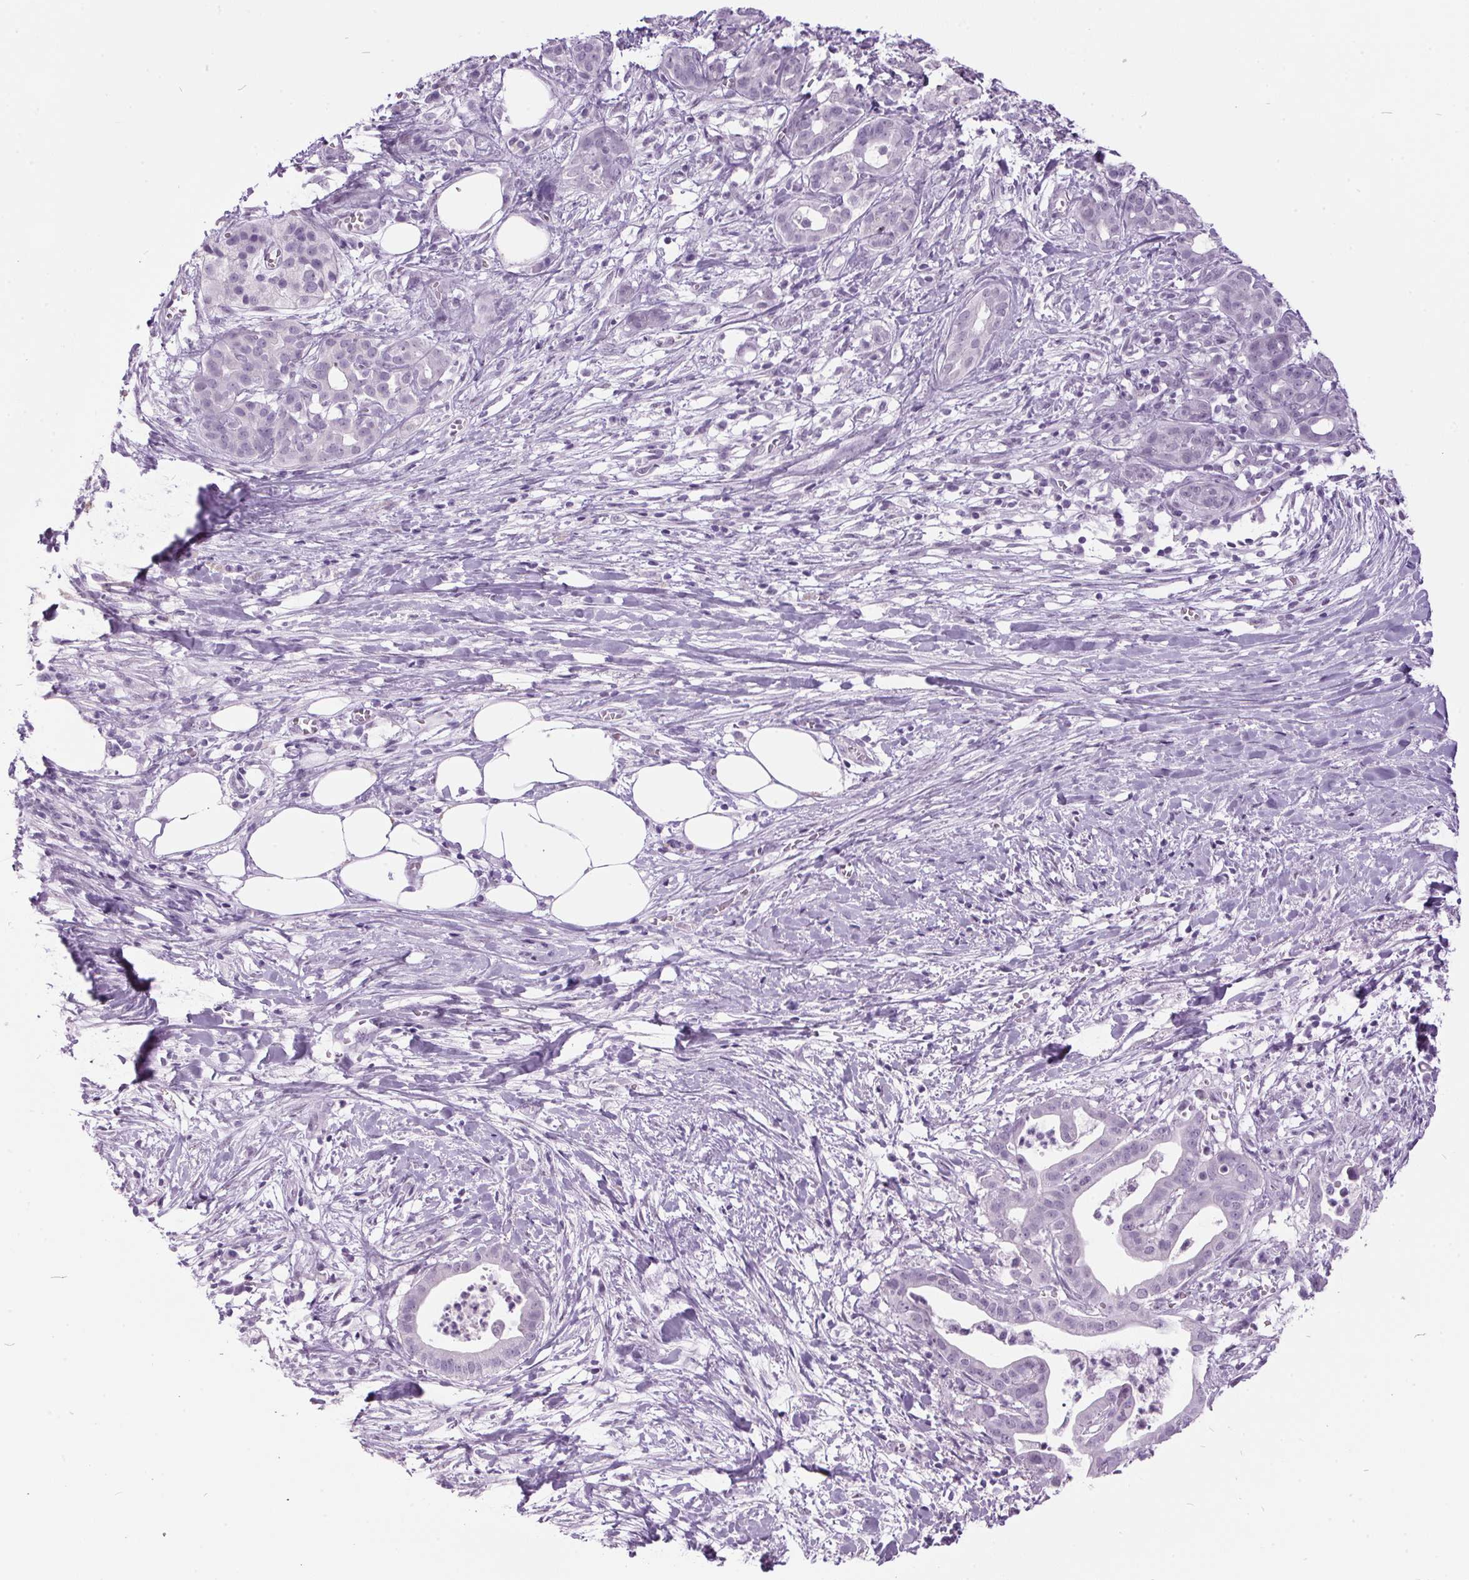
{"staining": {"intensity": "negative", "quantity": "none", "location": "none"}, "tissue": "pancreatic cancer", "cell_type": "Tumor cells", "image_type": "cancer", "snomed": [{"axis": "morphology", "description": "Adenocarcinoma, NOS"}, {"axis": "topography", "description": "Pancreas"}], "caption": "This is a photomicrograph of immunohistochemistry (IHC) staining of pancreatic cancer, which shows no staining in tumor cells. (DAB (3,3'-diaminobenzidine) immunohistochemistry (IHC) visualized using brightfield microscopy, high magnification).", "gene": "ODAD2", "patient": {"sex": "male", "age": 61}}